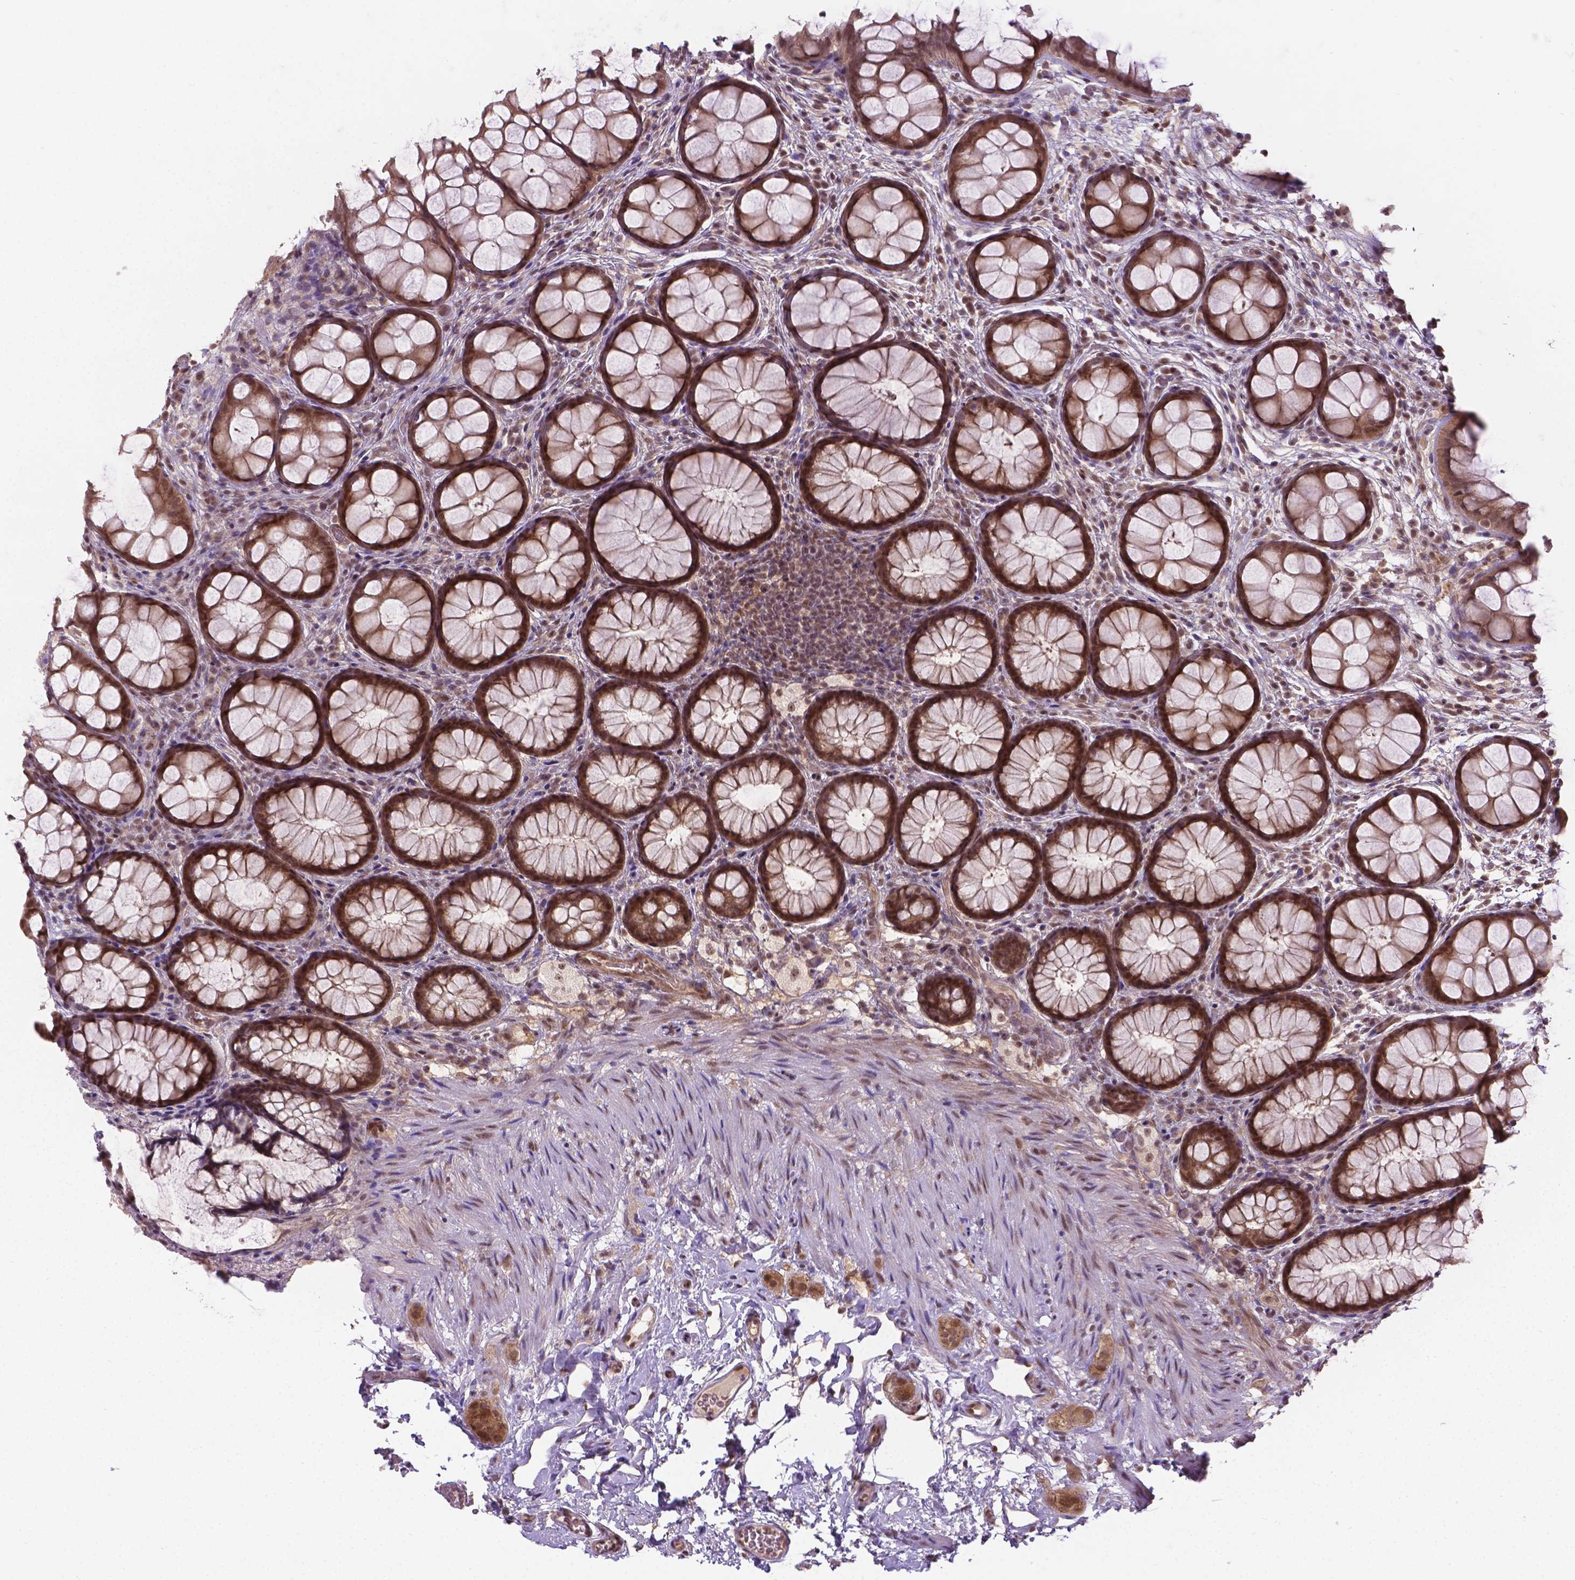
{"staining": {"intensity": "moderate", "quantity": ">75%", "location": "cytoplasmic/membranous,nuclear"}, "tissue": "rectum", "cell_type": "Glandular cells", "image_type": "normal", "snomed": [{"axis": "morphology", "description": "Normal tissue, NOS"}, {"axis": "topography", "description": "Rectum"}], "caption": "The photomicrograph shows staining of normal rectum, revealing moderate cytoplasmic/membranous,nuclear protein positivity (brown color) within glandular cells. (DAB (3,3'-diaminobenzidine) IHC, brown staining for protein, blue staining for nuclei).", "gene": "ANKRD54", "patient": {"sex": "female", "age": 62}}